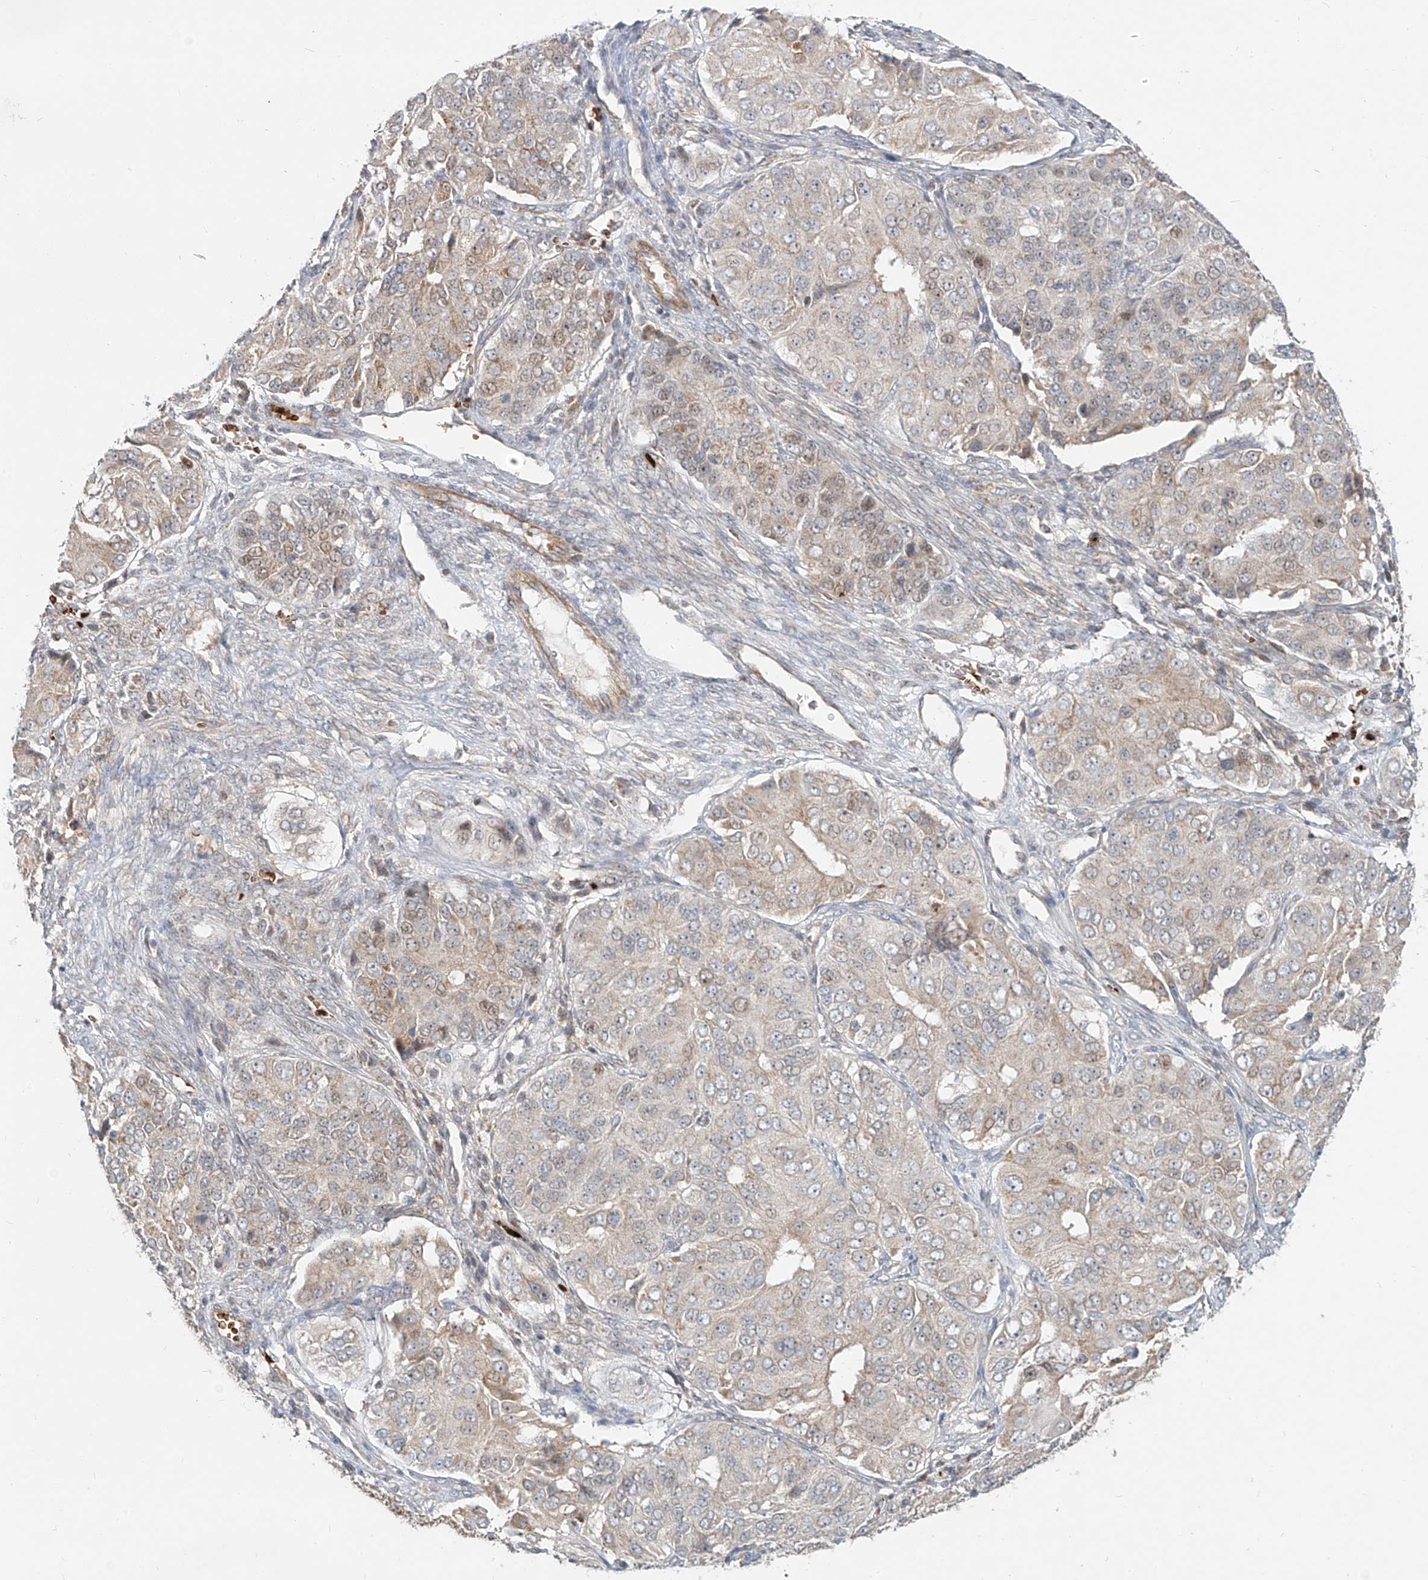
{"staining": {"intensity": "weak", "quantity": "<25%", "location": "nuclear"}, "tissue": "ovarian cancer", "cell_type": "Tumor cells", "image_type": "cancer", "snomed": [{"axis": "morphology", "description": "Carcinoma, endometroid"}, {"axis": "topography", "description": "Ovary"}], "caption": "Ovarian cancer (endometroid carcinoma) stained for a protein using immunohistochemistry (IHC) shows no positivity tumor cells.", "gene": "FGD2", "patient": {"sex": "female", "age": 51}}